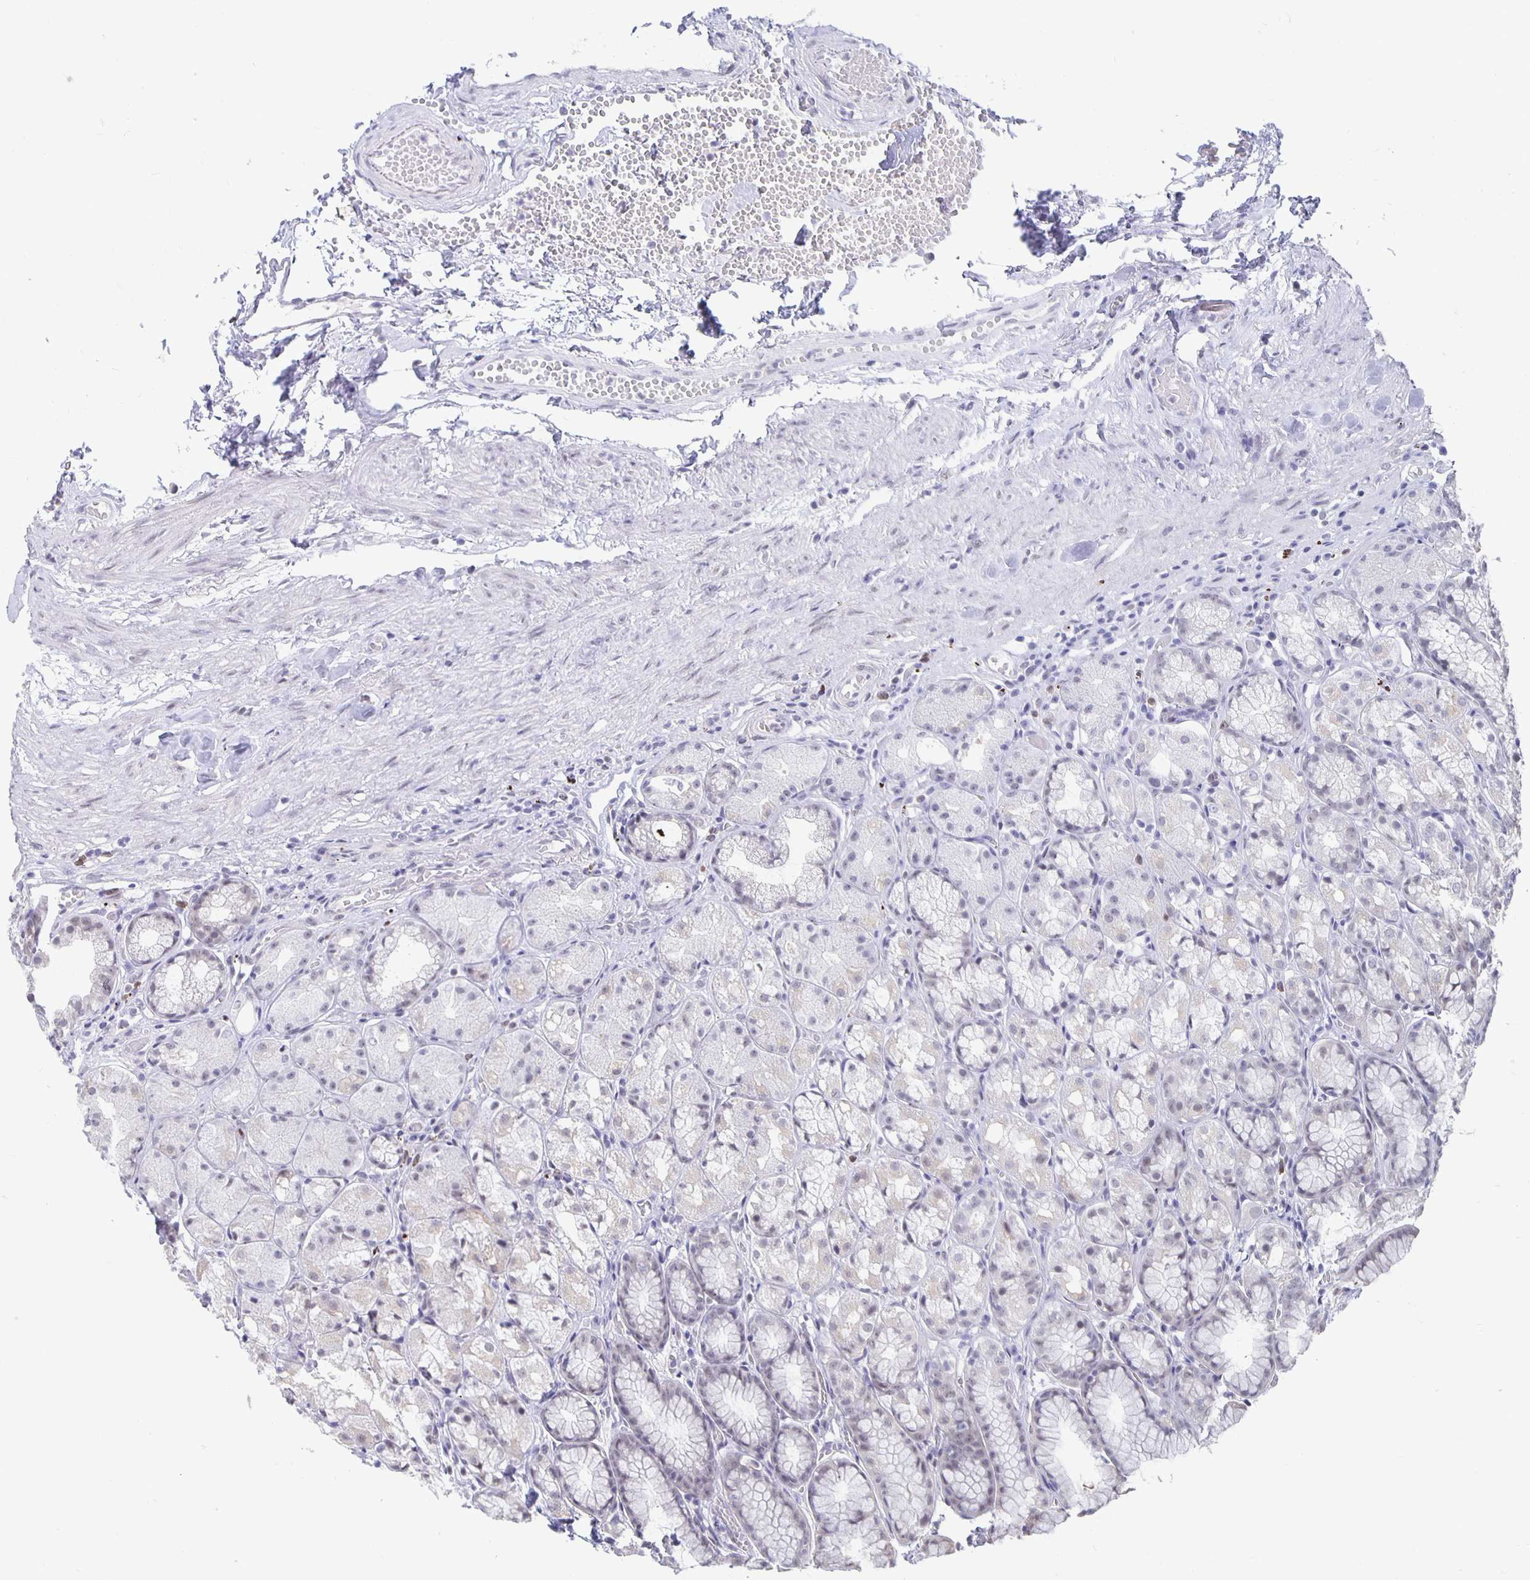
{"staining": {"intensity": "negative", "quantity": "none", "location": "none"}, "tissue": "stomach", "cell_type": "Glandular cells", "image_type": "normal", "snomed": [{"axis": "morphology", "description": "Normal tissue, NOS"}, {"axis": "topography", "description": "Stomach"}], "caption": "IHC micrograph of benign stomach: stomach stained with DAB (3,3'-diaminobenzidine) displays no significant protein expression in glandular cells.", "gene": "ZNF691", "patient": {"sex": "male", "age": 70}}